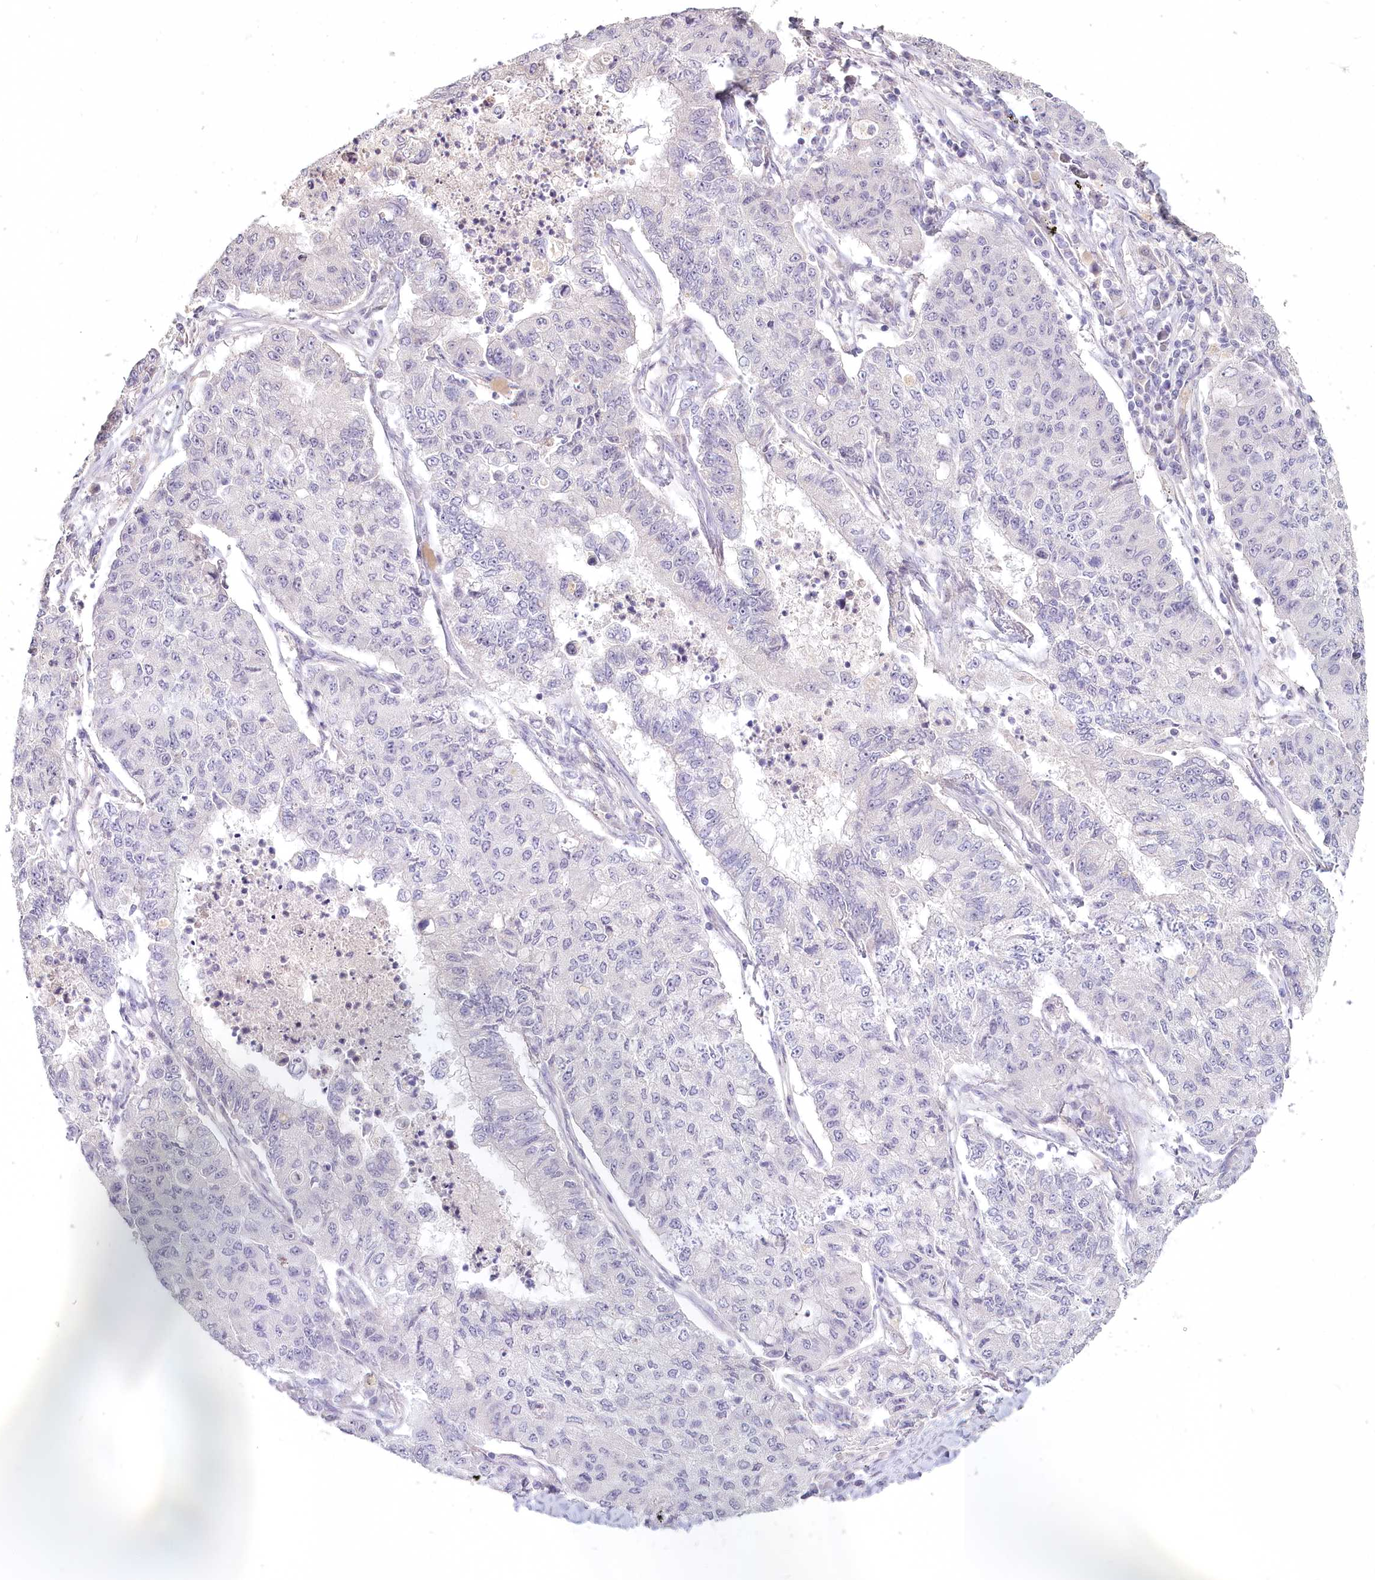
{"staining": {"intensity": "negative", "quantity": "none", "location": "none"}, "tissue": "lung cancer", "cell_type": "Tumor cells", "image_type": "cancer", "snomed": [{"axis": "morphology", "description": "Squamous cell carcinoma, NOS"}, {"axis": "topography", "description": "Lung"}], "caption": "Immunohistochemistry (IHC) of human lung squamous cell carcinoma exhibits no positivity in tumor cells. The staining is performed using DAB brown chromogen with nuclei counter-stained in using hematoxylin.", "gene": "USP11", "patient": {"sex": "male", "age": 74}}